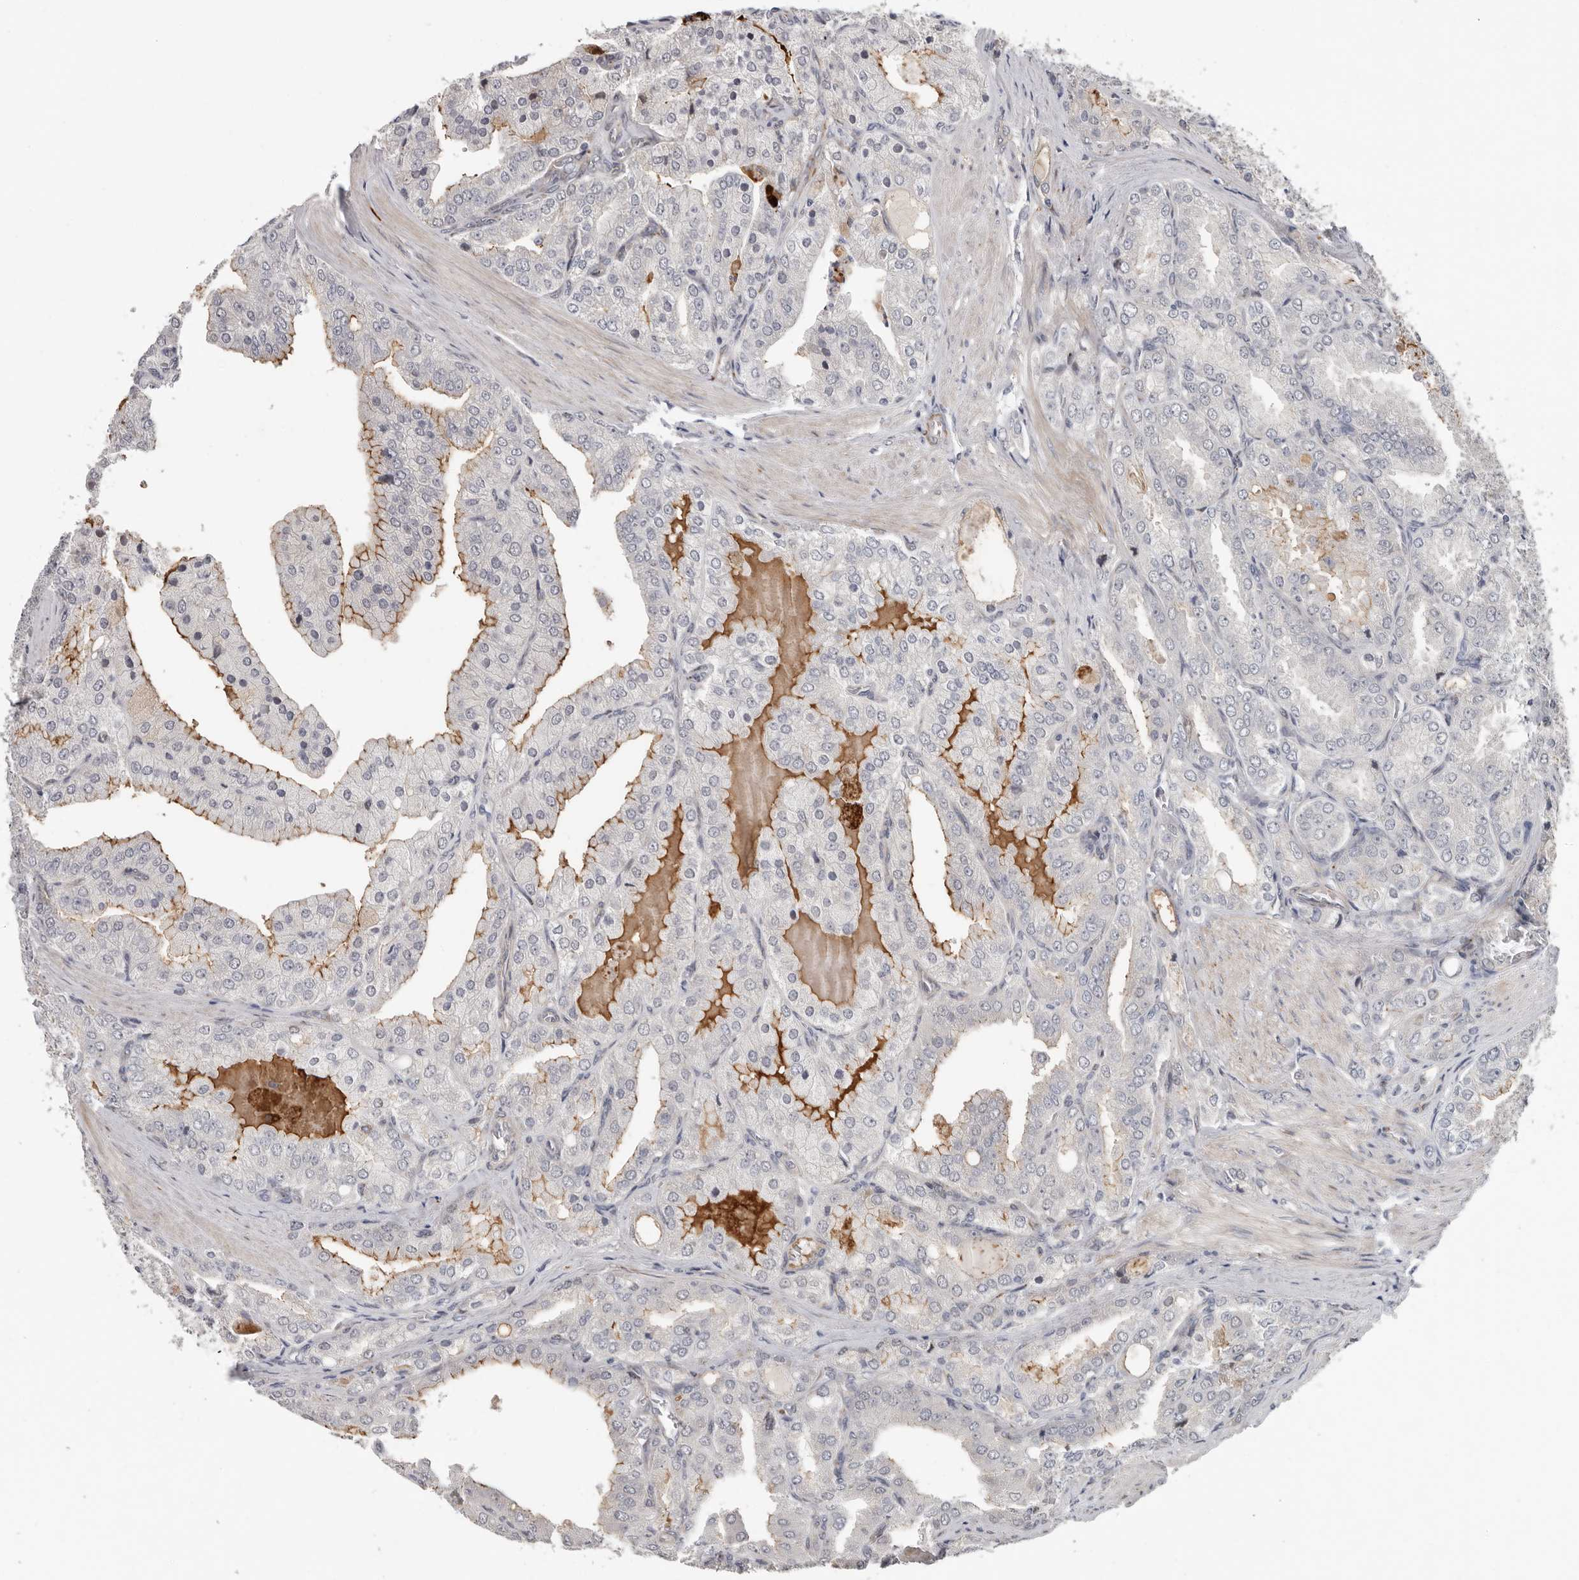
{"staining": {"intensity": "moderate", "quantity": "25%-75%", "location": "cytoplasmic/membranous"}, "tissue": "prostate cancer", "cell_type": "Tumor cells", "image_type": "cancer", "snomed": [{"axis": "morphology", "description": "Adenocarcinoma, High grade"}, {"axis": "topography", "description": "Prostate"}], "caption": "Immunohistochemistry (IHC) histopathology image of neoplastic tissue: human high-grade adenocarcinoma (prostate) stained using IHC exhibits medium levels of moderate protein expression localized specifically in the cytoplasmic/membranous of tumor cells, appearing as a cytoplasmic/membranous brown color.", "gene": "ATXN3L", "patient": {"sex": "male", "age": 50}}